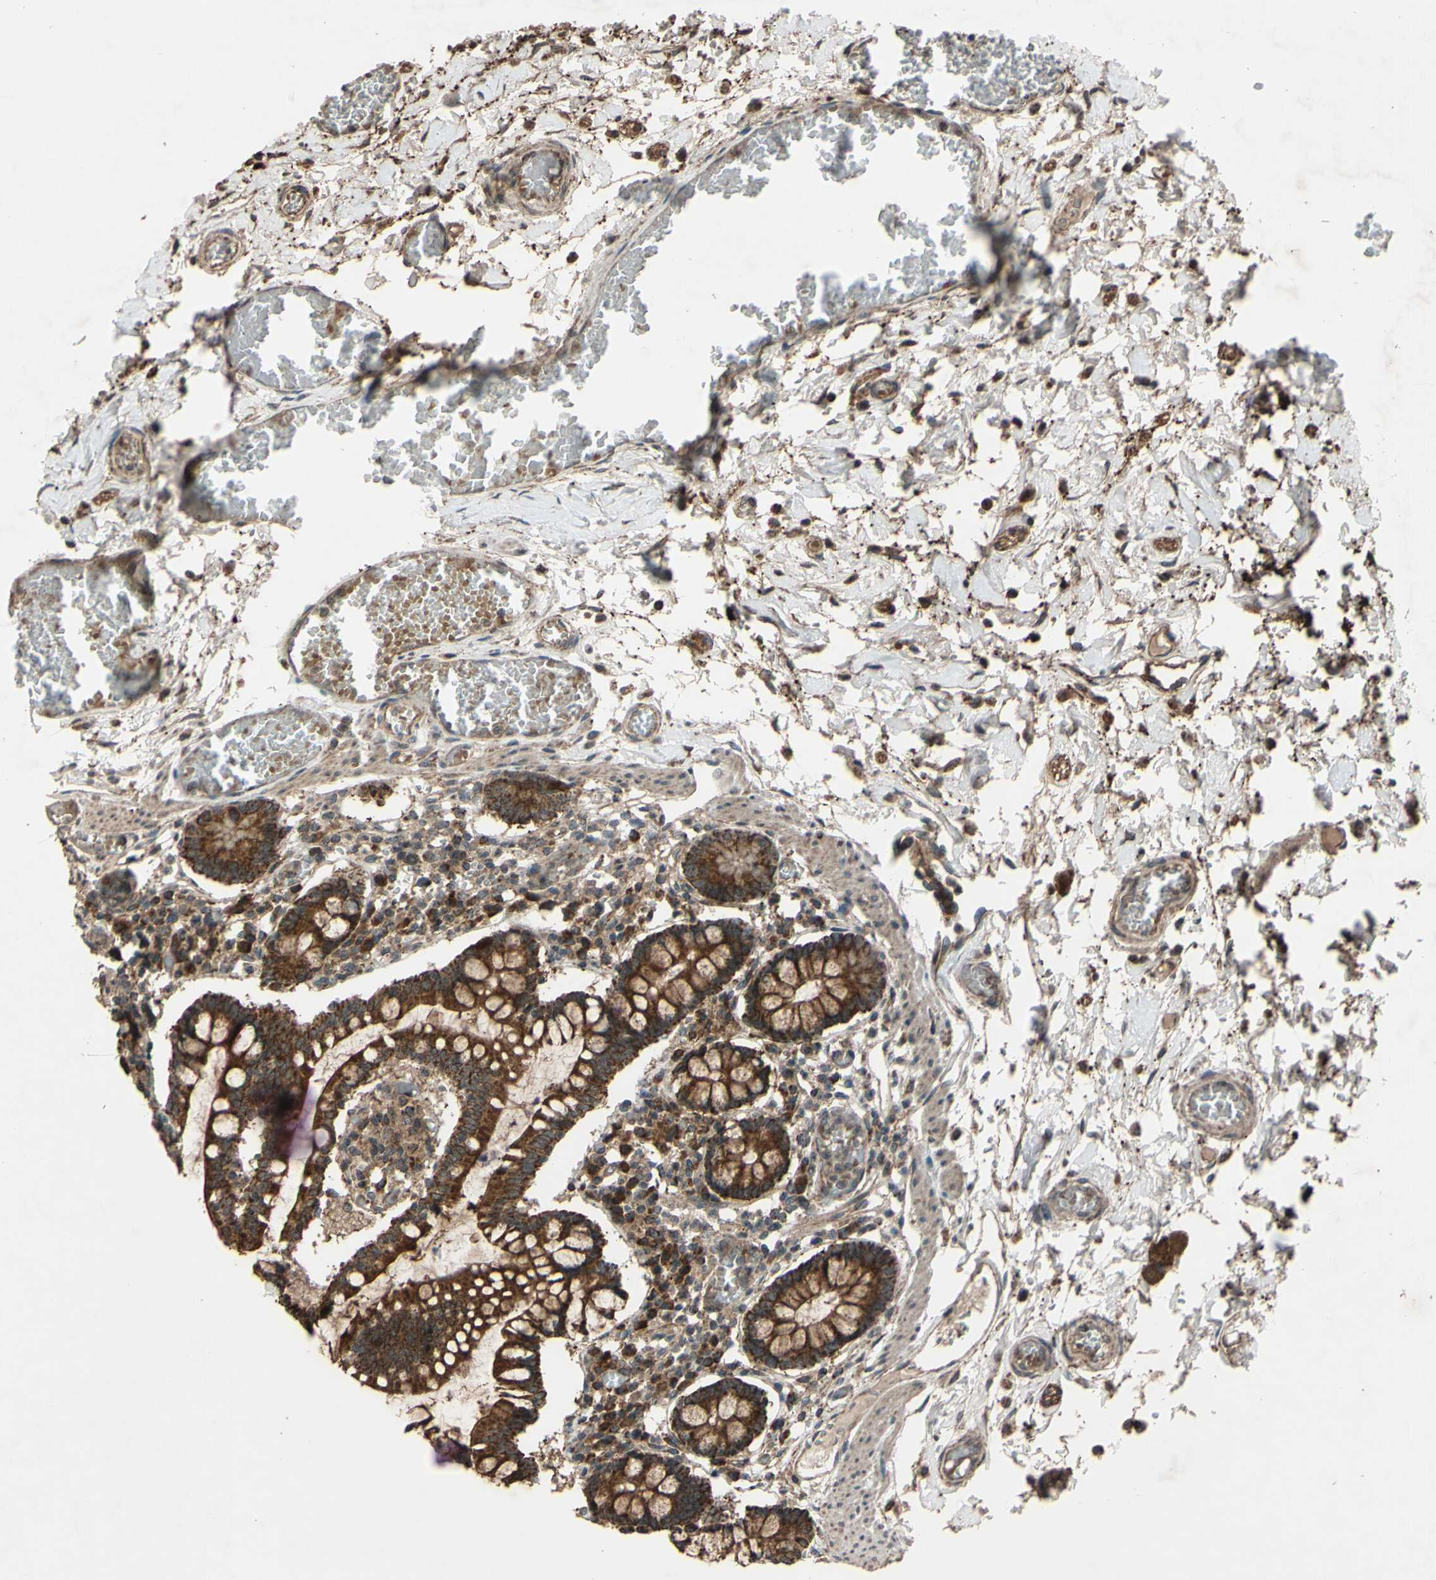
{"staining": {"intensity": "strong", "quantity": ">75%", "location": "cytoplasmic/membranous"}, "tissue": "small intestine", "cell_type": "Glandular cells", "image_type": "normal", "snomed": [{"axis": "morphology", "description": "Normal tissue, NOS"}, {"axis": "topography", "description": "Small intestine"}], "caption": "A brown stain shows strong cytoplasmic/membranous staining of a protein in glandular cells of normal small intestine. The staining is performed using DAB (3,3'-diaminobenzidine) brown chromogen to label protein expression. The nuclei are counter-stained blue using hematoxylin.", "gene": "ACOT8", "patient": {"sex": "female", "age": 61}}